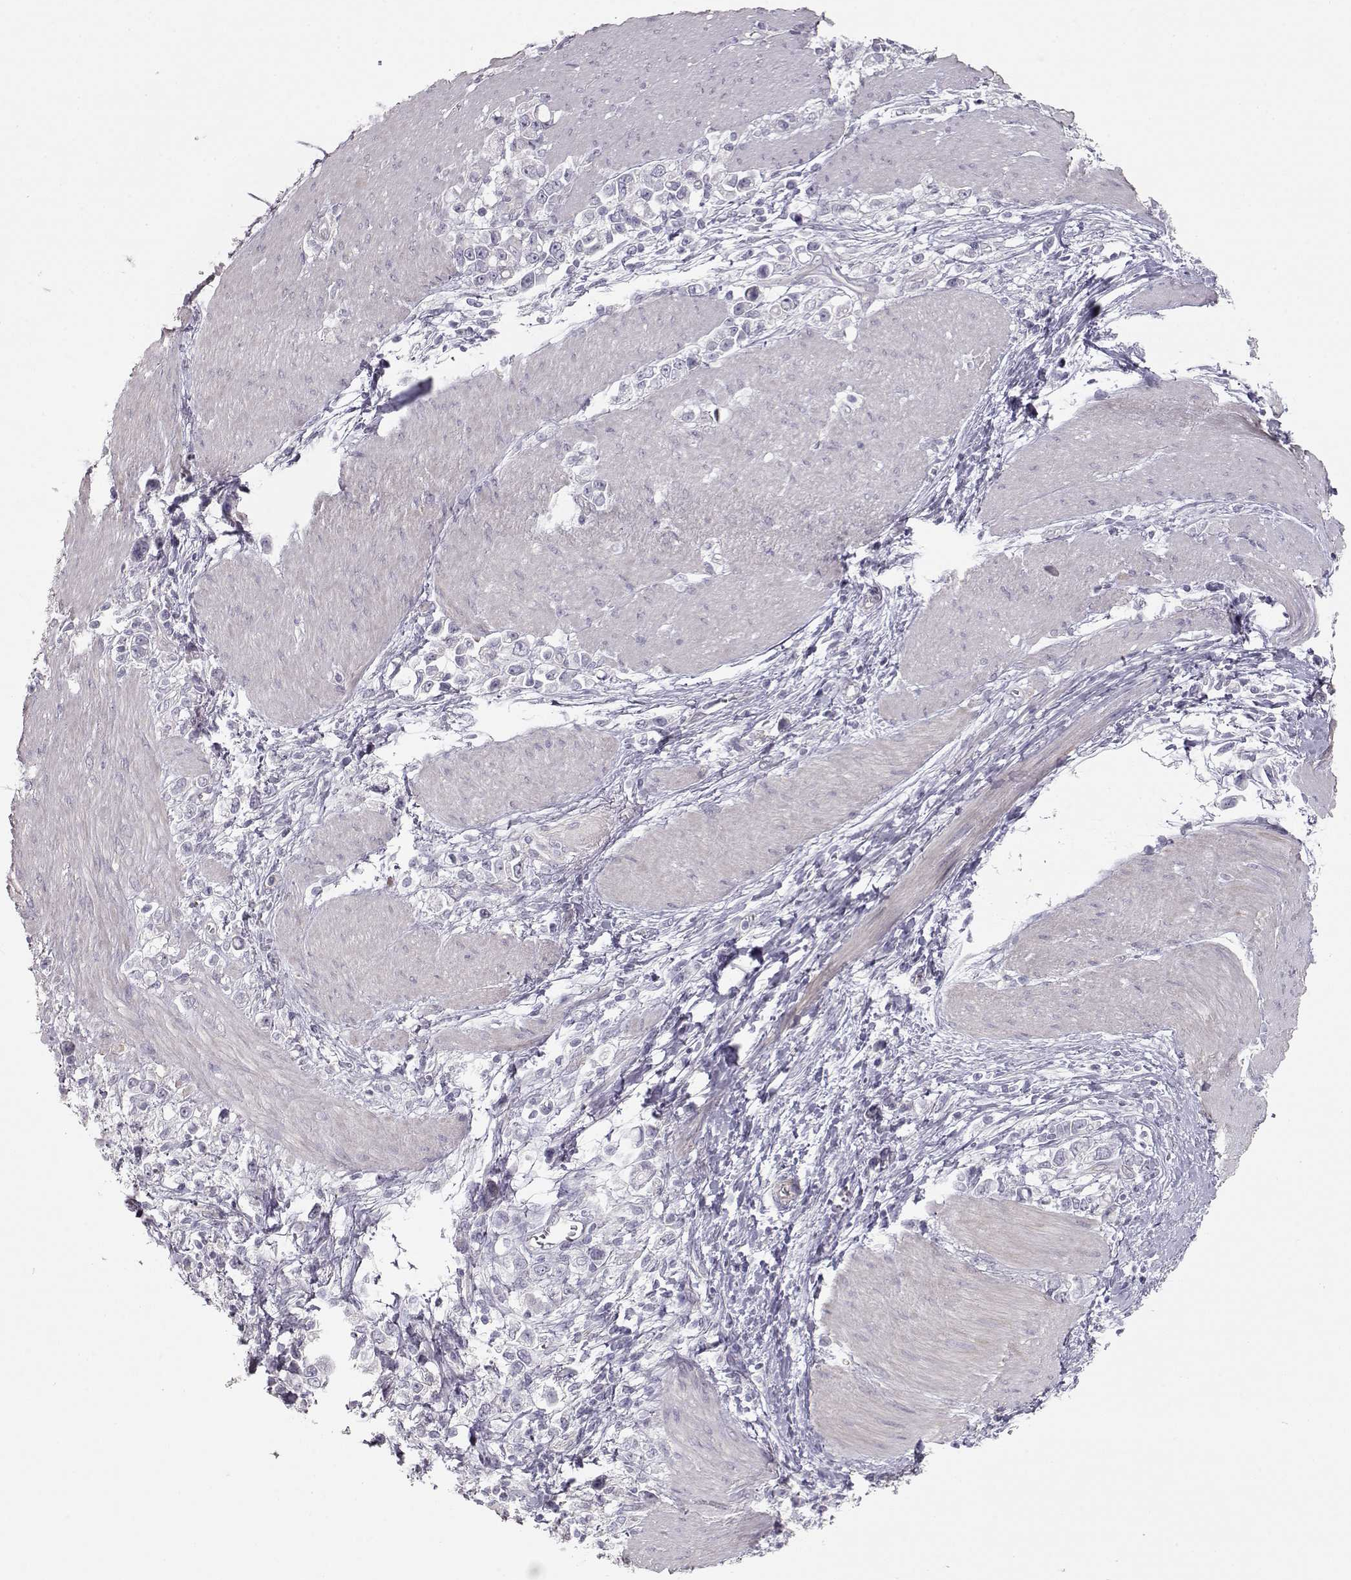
{"staining": {"intensity": "negative", "quantity": "none", "location": "none"}, "tissue": "stomach cancer", "cell_type": "Tumor cells", "image_type": "cancer", "snomed": [{"axis": "morphology", "description": "Adenocarcinoma, NOS"}, {"axis": "topography", "description": "Stomach"}], "caption": "Adenocarcinoma (stomach) was stained to show a protein in brown. There is no significant positivity in tumor cells. (Brightfield microscopy of DAB (3,3'-diaminobenzidine) immunohistochemistry (IHC) at high magnification).", "gene": "SLC18A1", "patient": {"sex": "male", "age": 63}}